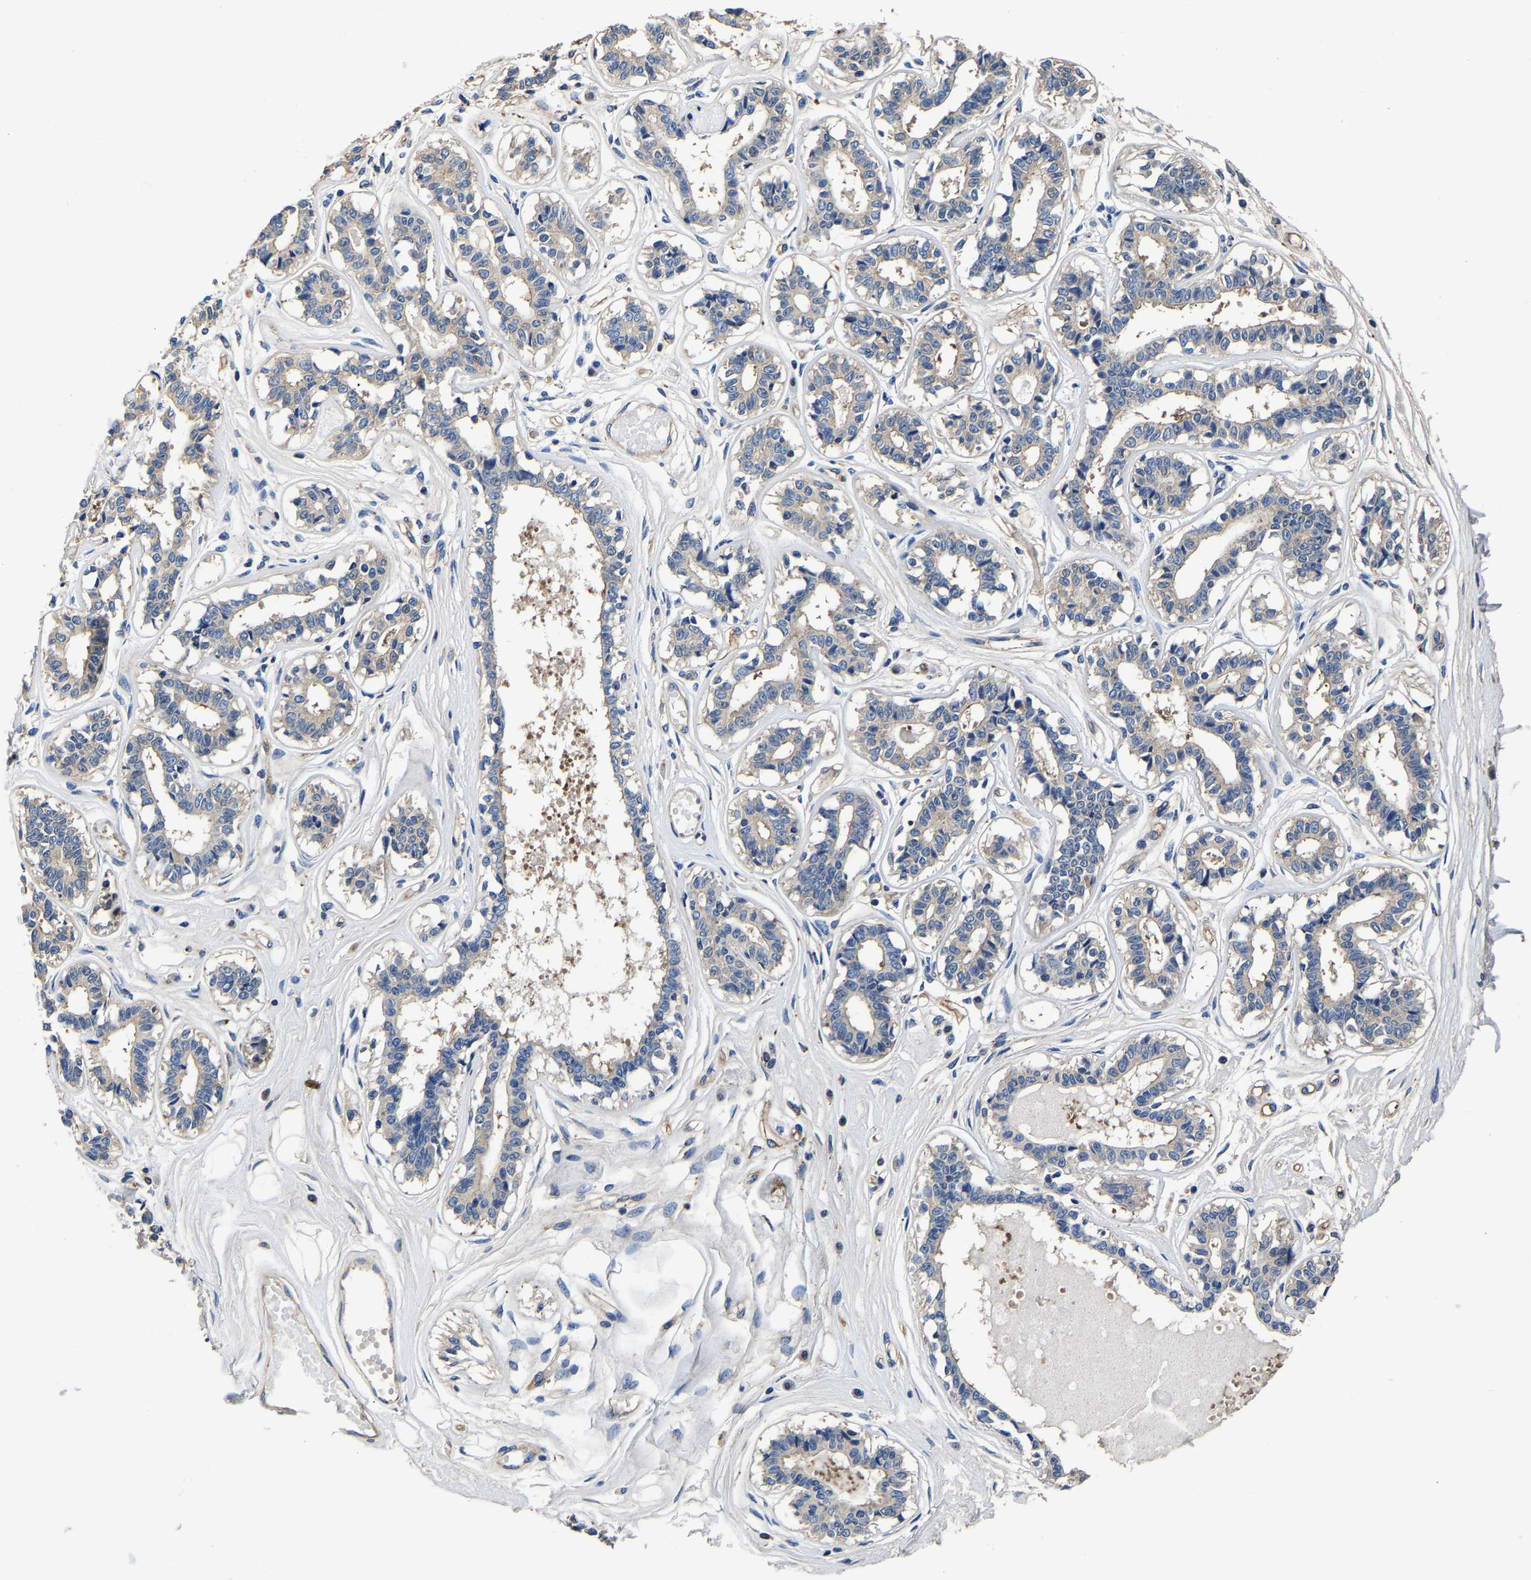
{"staining": {"intensity": "weak", "quantity": "<25%", "location": "cytoplasmic/membranous"}, "tissue": "breast", "cell_type": "Glandular cells", "image_type": "normal", "snomed": [{"axis": "morphology", "description": "Normal tissue, NOS"}, {"axis": "topography", "description": "Breast"}], "caption": "Immunohistochemistry (IHC) image of unremarkable breast: breast stained with DAB (3,3'-diaminobenzidine) reveals no significant protein positivity in glandular cells. Brightfield microscopy of IHC stained with DAB (3,3'-diaminobenzidine) (brown) and hematoxylin (blue), captured at high magnification.", "gene": "SH3GLB1", "patient": {"sex": "female", "age": 45}}